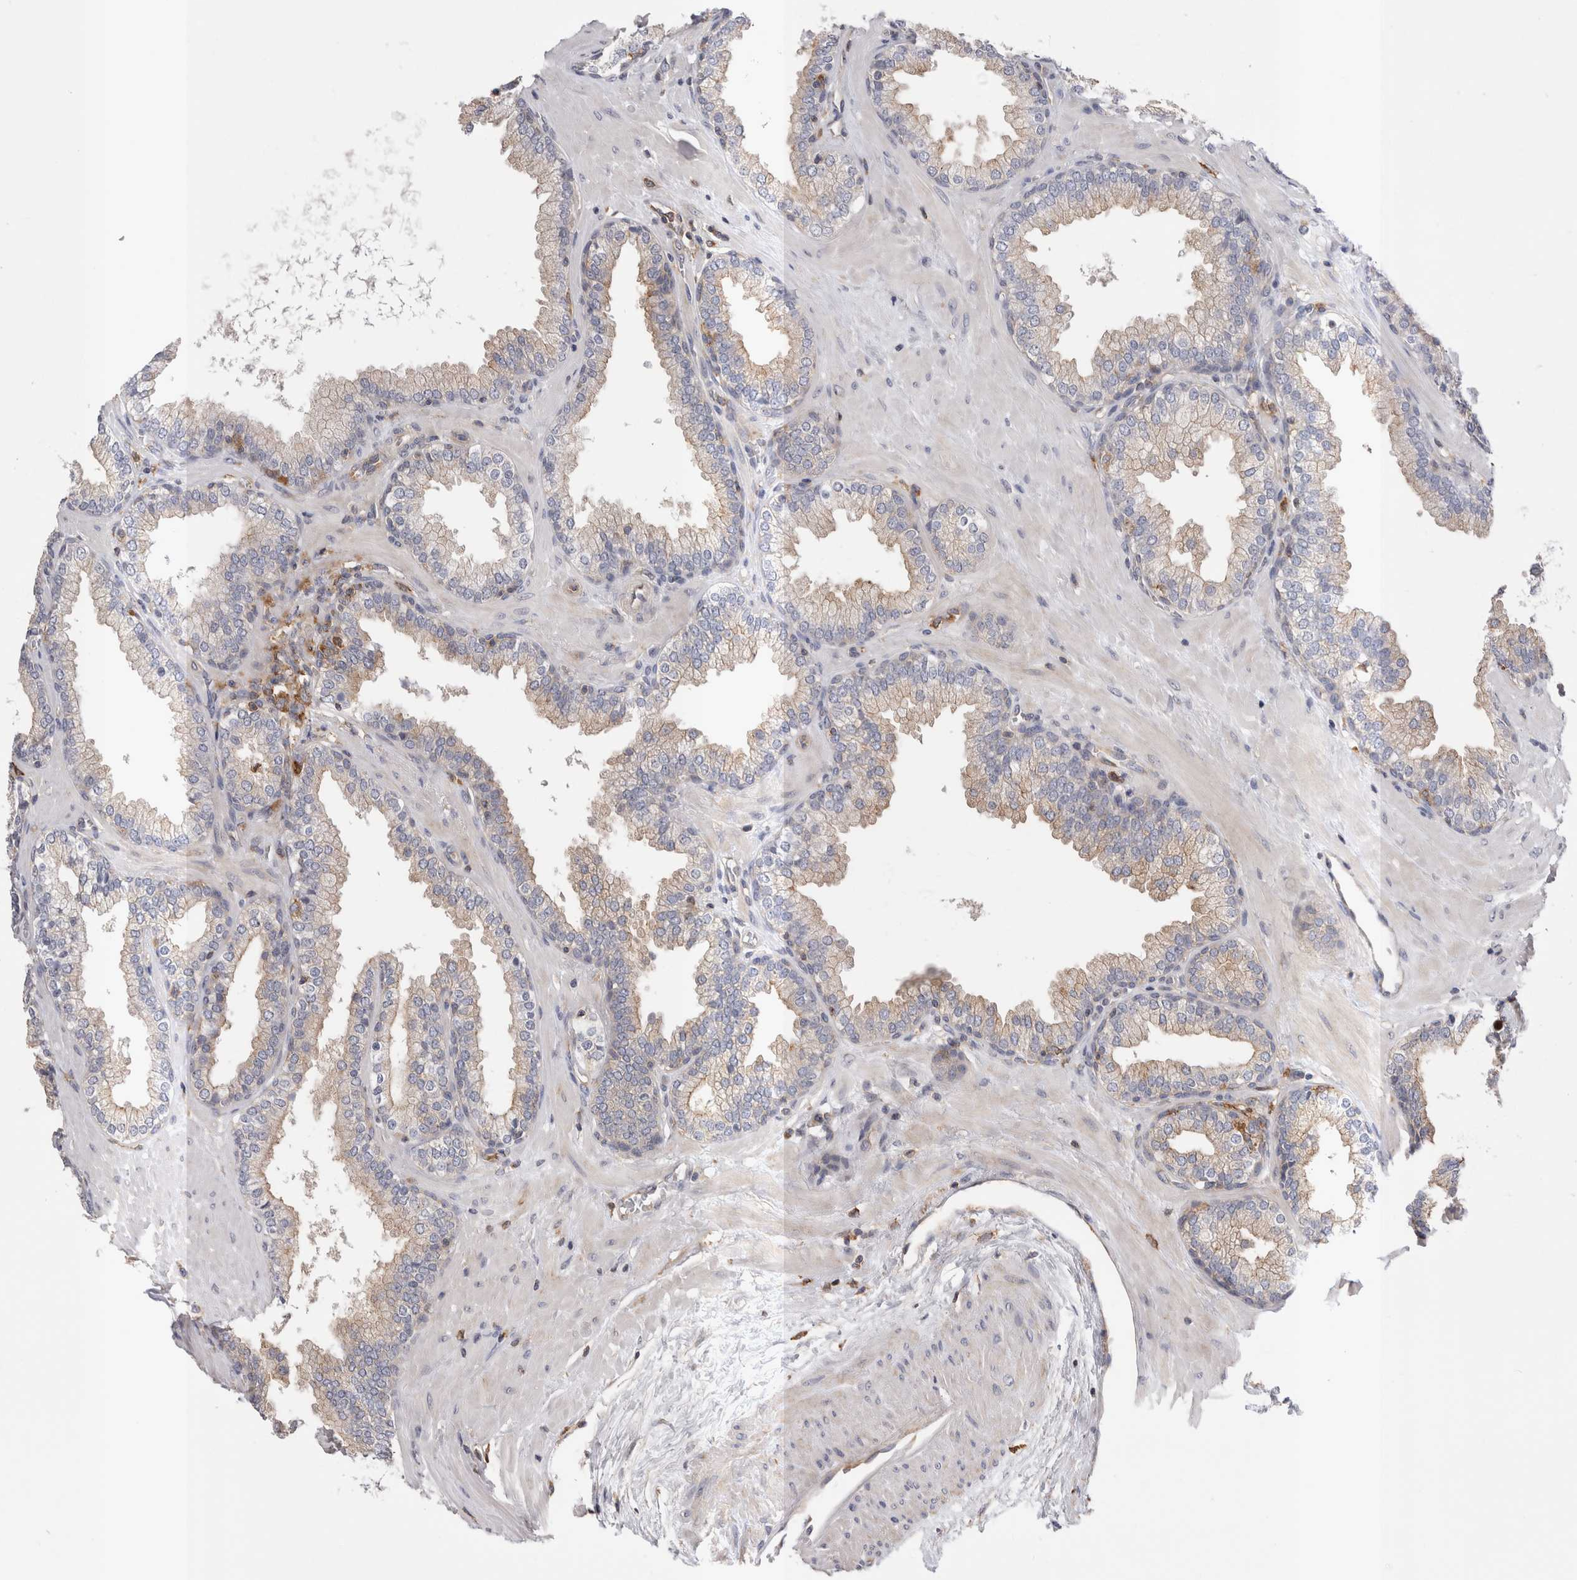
{"staining": {"intensity": "weak", "quantity": "25%-75%", "location": "cytoplasmic/membranous"}, "tissue": "prostate", "cell_type": "Glandular cells", "image_type": "normal", "snomed": [{"axis": "morphology", "description": "Normal tissue, NOS"}, {"axis": "topography", "description": "Prostate"}], "caption": "Immunohistochemistry (IHC) histopathology image of benign prostate: human prostate stained using IHC demonstrates low levels of weak protein expression localized specifically in the cytoplasmic/membranous of glandular cells, appearing as a cytoplasmic/membranous brown color.", "gene": "RAB11FIP1", "patient": {"sex": "male", "age": 51}}